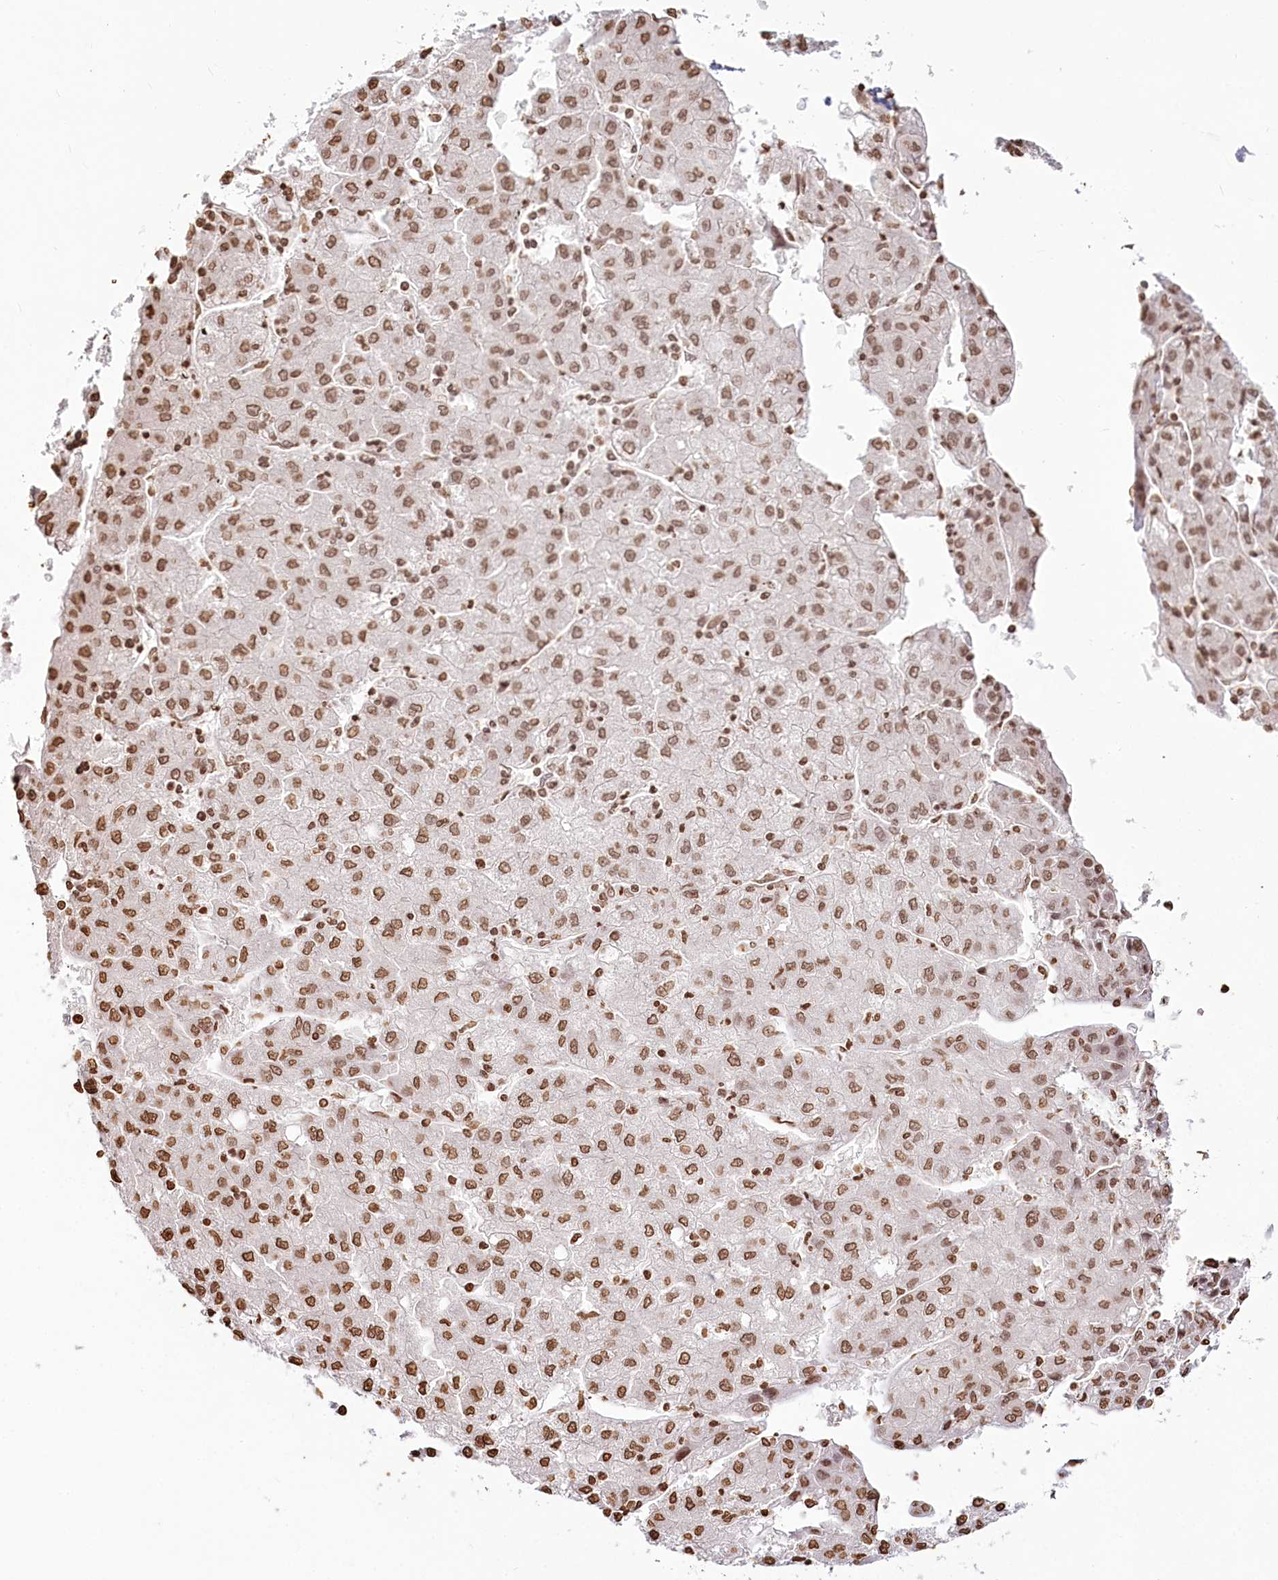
{"staining": {"intensity": "moderate", "quantity": ">75%", "location": "nuclear"}, "tissue": "liver cancer", "cell_type": "Tumor cells", "image_type": "cancer", "snomed": [{"axis": "morphology", "description": "Carcinoma, Hepatocellular, NOS"}, {"axis": "topography", "description": "Liver"}], "caption": "Immunohistochemistry (IHC) micrograph of human liver cancer stained for a protein (brown), which demonstrates medium levels of moderate nuclear positivity in about >75% of tumor cells.", "gene": "FAM13A", "patient": {"sex": "male", "age": 72}}